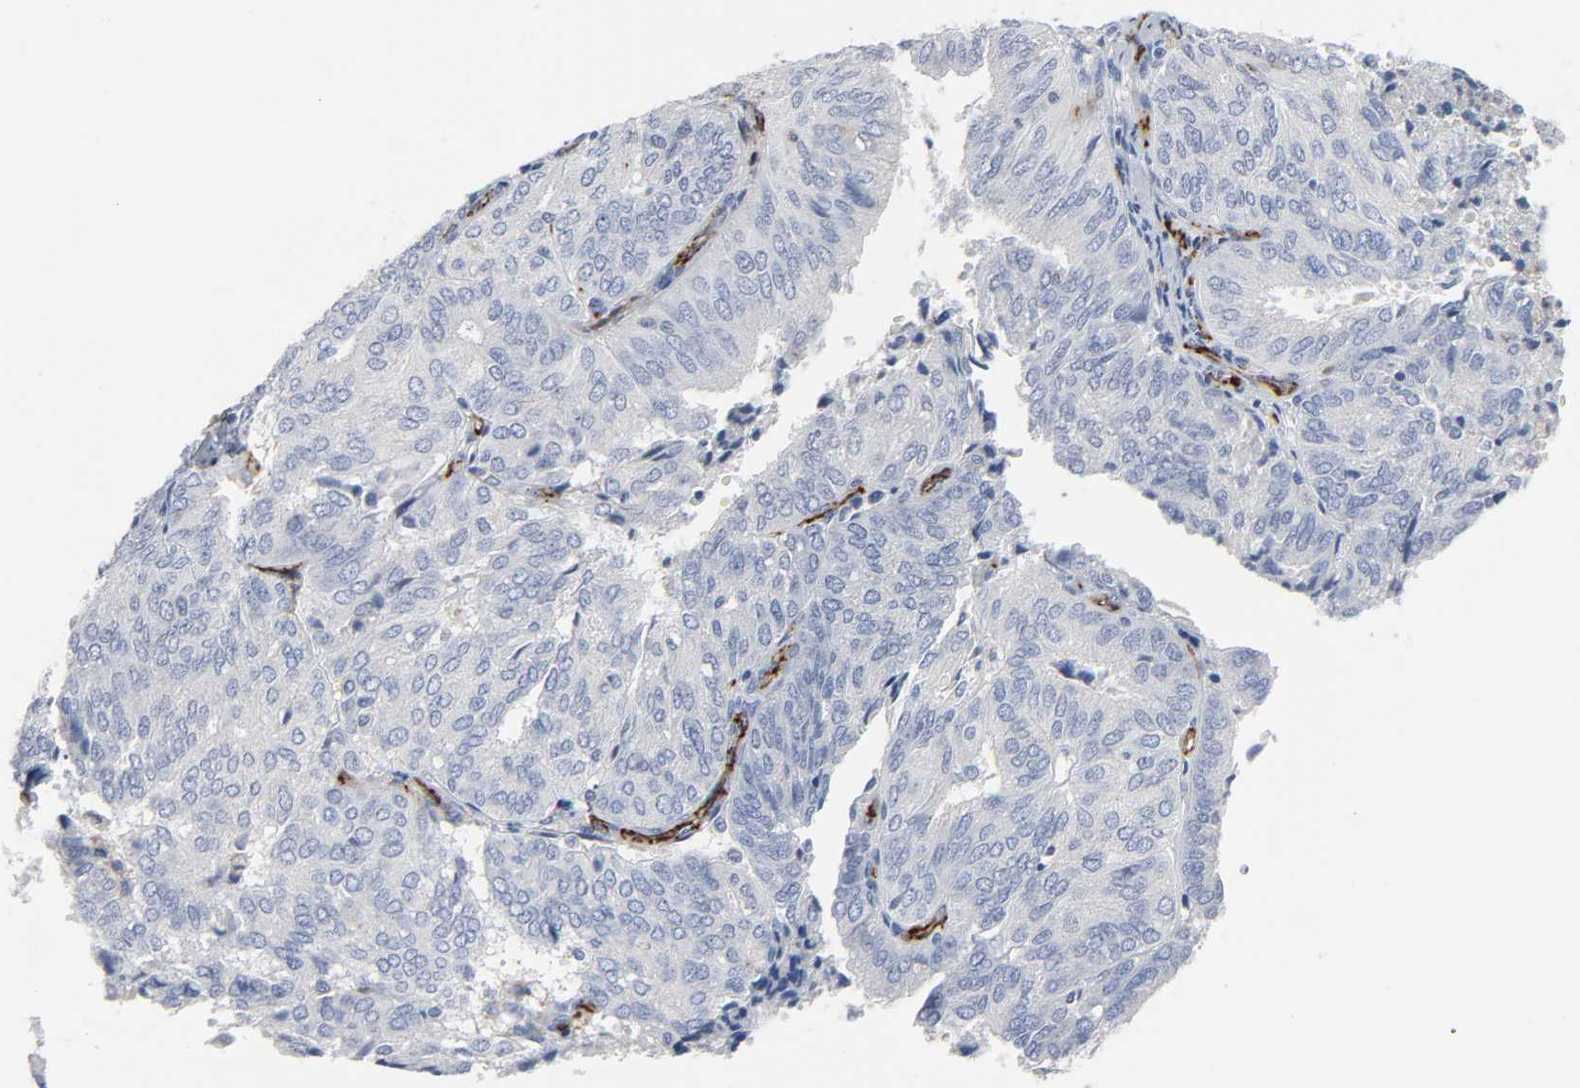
{"staining": {"intensity": "negative", "quantity": "none", "location": "none"}, "tissue": "endometrial cancer", "cell_type": "Tumor cells", "image_type": "cancer", "snomed": [{"axis": "morphology", "description": "Adenocarcinoma, NOS"}, {"axis": "topography", "description": "Uterus"}], "caption": "Tumor cells are negative for brown protein staining in endometrial cancer (adenocarcinoma). The staining is performed using DAB brown chromogen with nuclei counter-stained in using hematoxylin.", "gene": "PECAM1", "patient": {"sex": "female", "age": 60}}